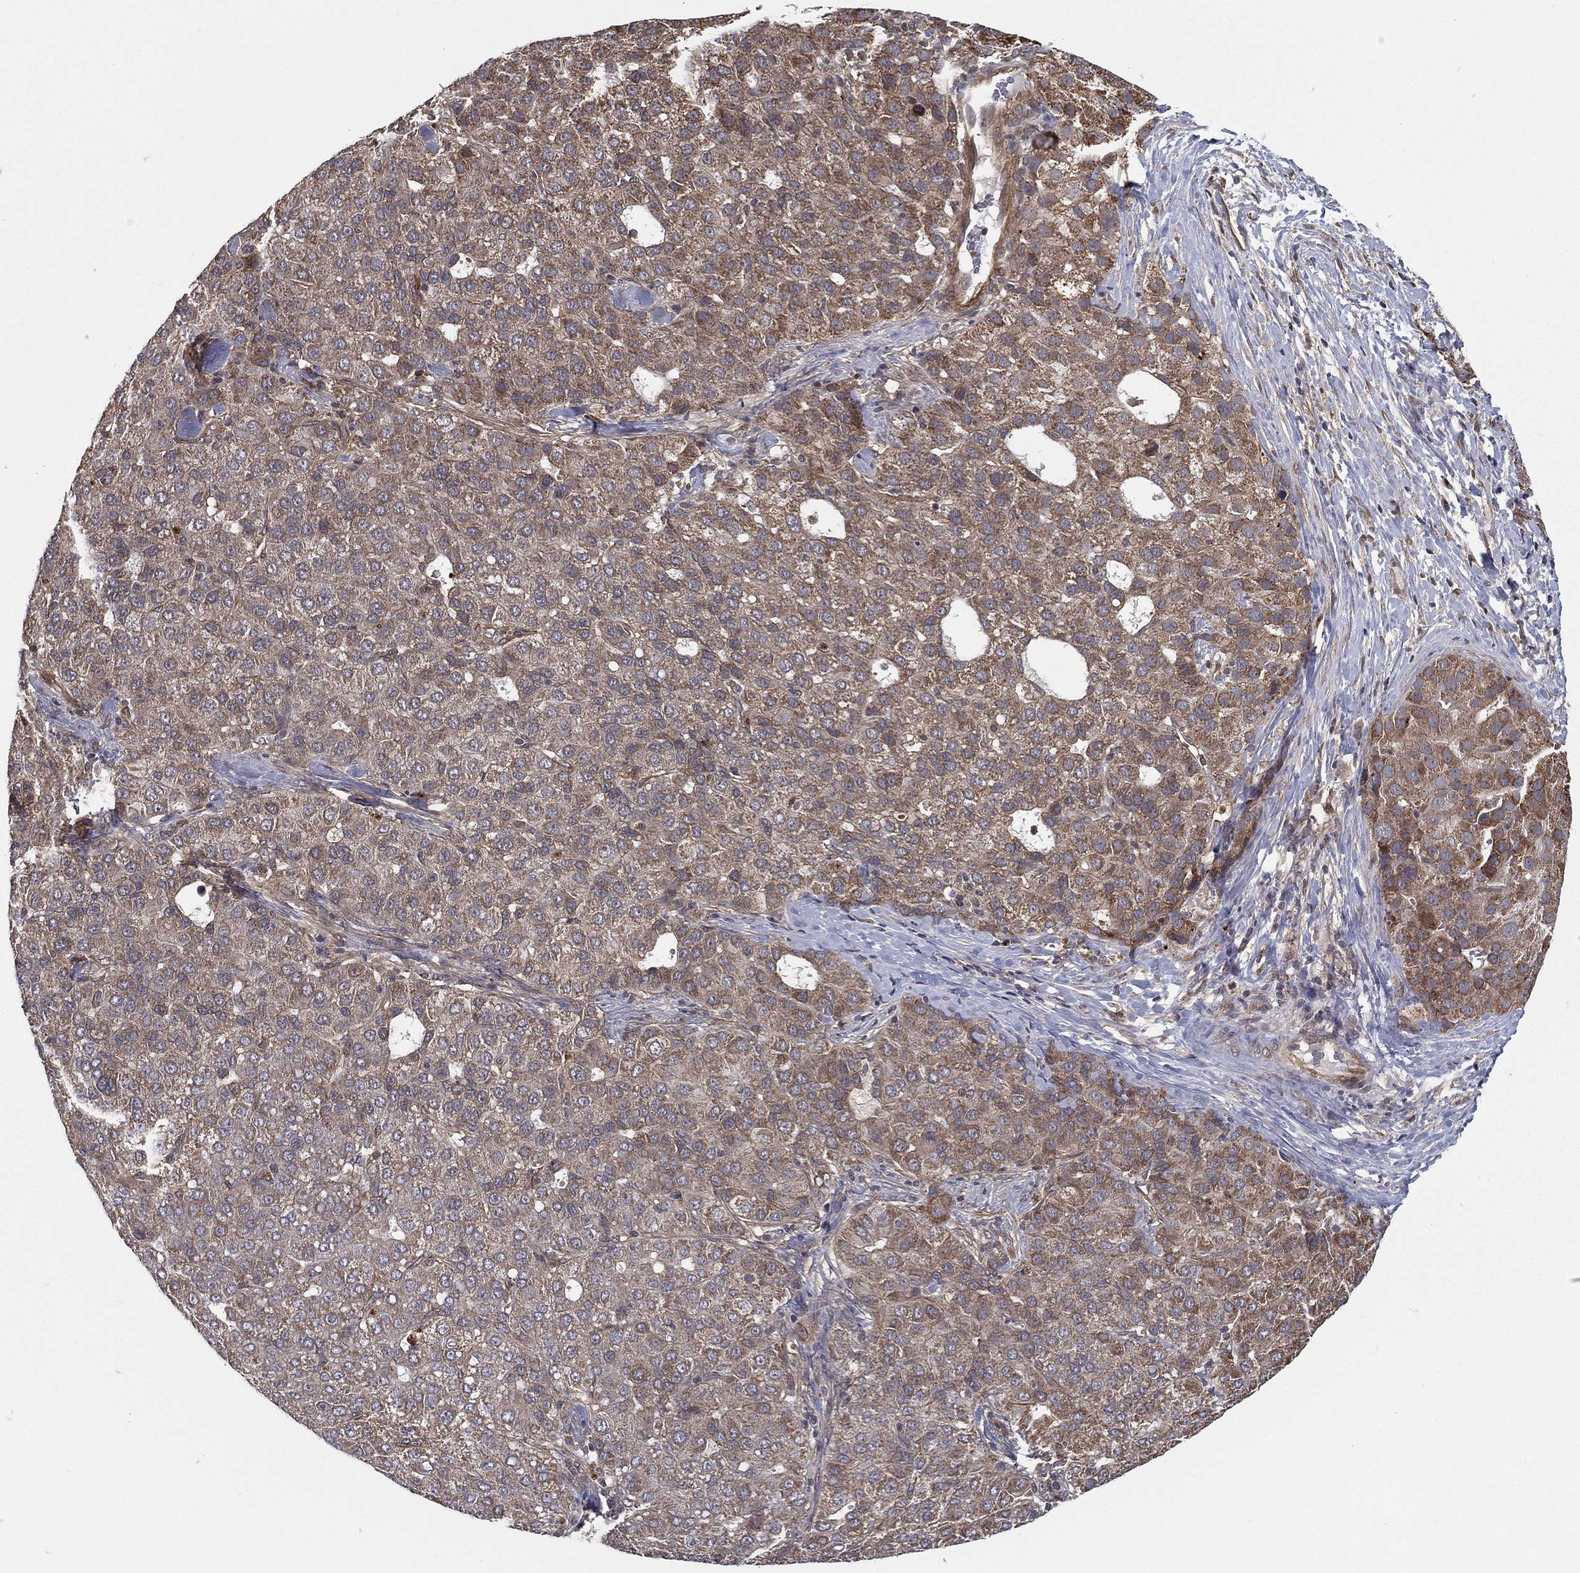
{"staining": {"intensity": "moderate", "quantity": ">75%", "location": "cytoplasmic/membranous"}, "tissue": "liver cancer", "cell_type": "Tumor cells", "image_type": "cancer", "snomed": [{"axis": "morphology", "description": "Carcinoma, Hepatocellular, NOS"}, {"axis": "topography", "description": "Liver"}], "caption": "Moderate cytoplasmic/membranous protein positivity is present in about >75% of tumor cells in liver cancer. Using DAB (3,3'-diaminobenzidine) (brown) and hematoxylin (blue) stains, captured at high magnification using brightfield microscopy.", "gene": "UACA", "patient": {"sex": "male", "age": 65}}